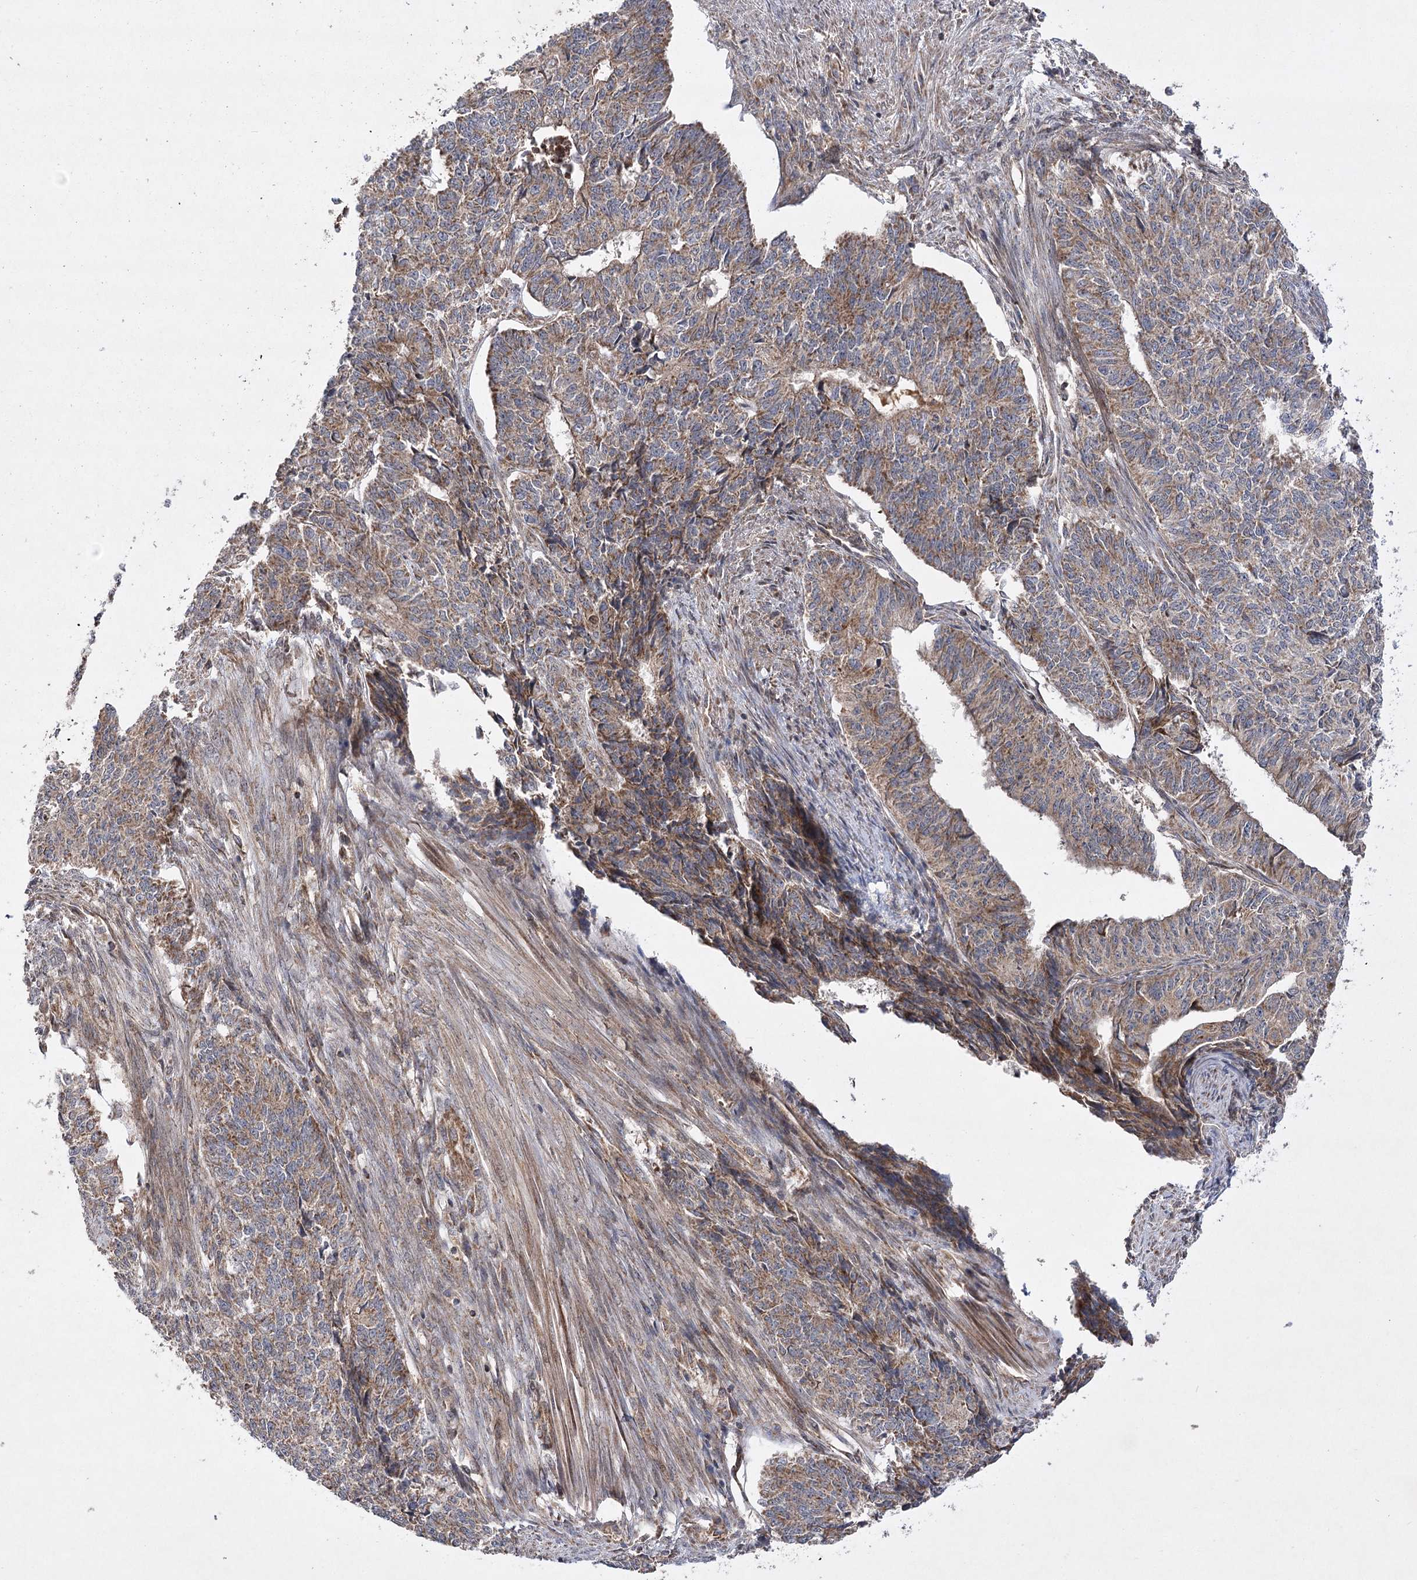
{"staining": {"intensity": "moderate", "quantity": "25%-75%", "location": "cytoplasmic/membranous"}, "tissue": "endometrial cancer", "cell_type": "Tumor cells", "image_type": "cancer", "snomed": [{"axis": "morphology", "description": "Adenocarcinoma, NOS"}, {"axis": "topography", "description": "Endometrium"}], "caption": "Tumor cells exhibit medium levels of moderate cytoplasmic/membranous expression in approximately 25%-75% of cells in human endometrial adenocarcinoma.", "gene": "DNAJC13", "patient": {"sex": "female", "age": 32}}